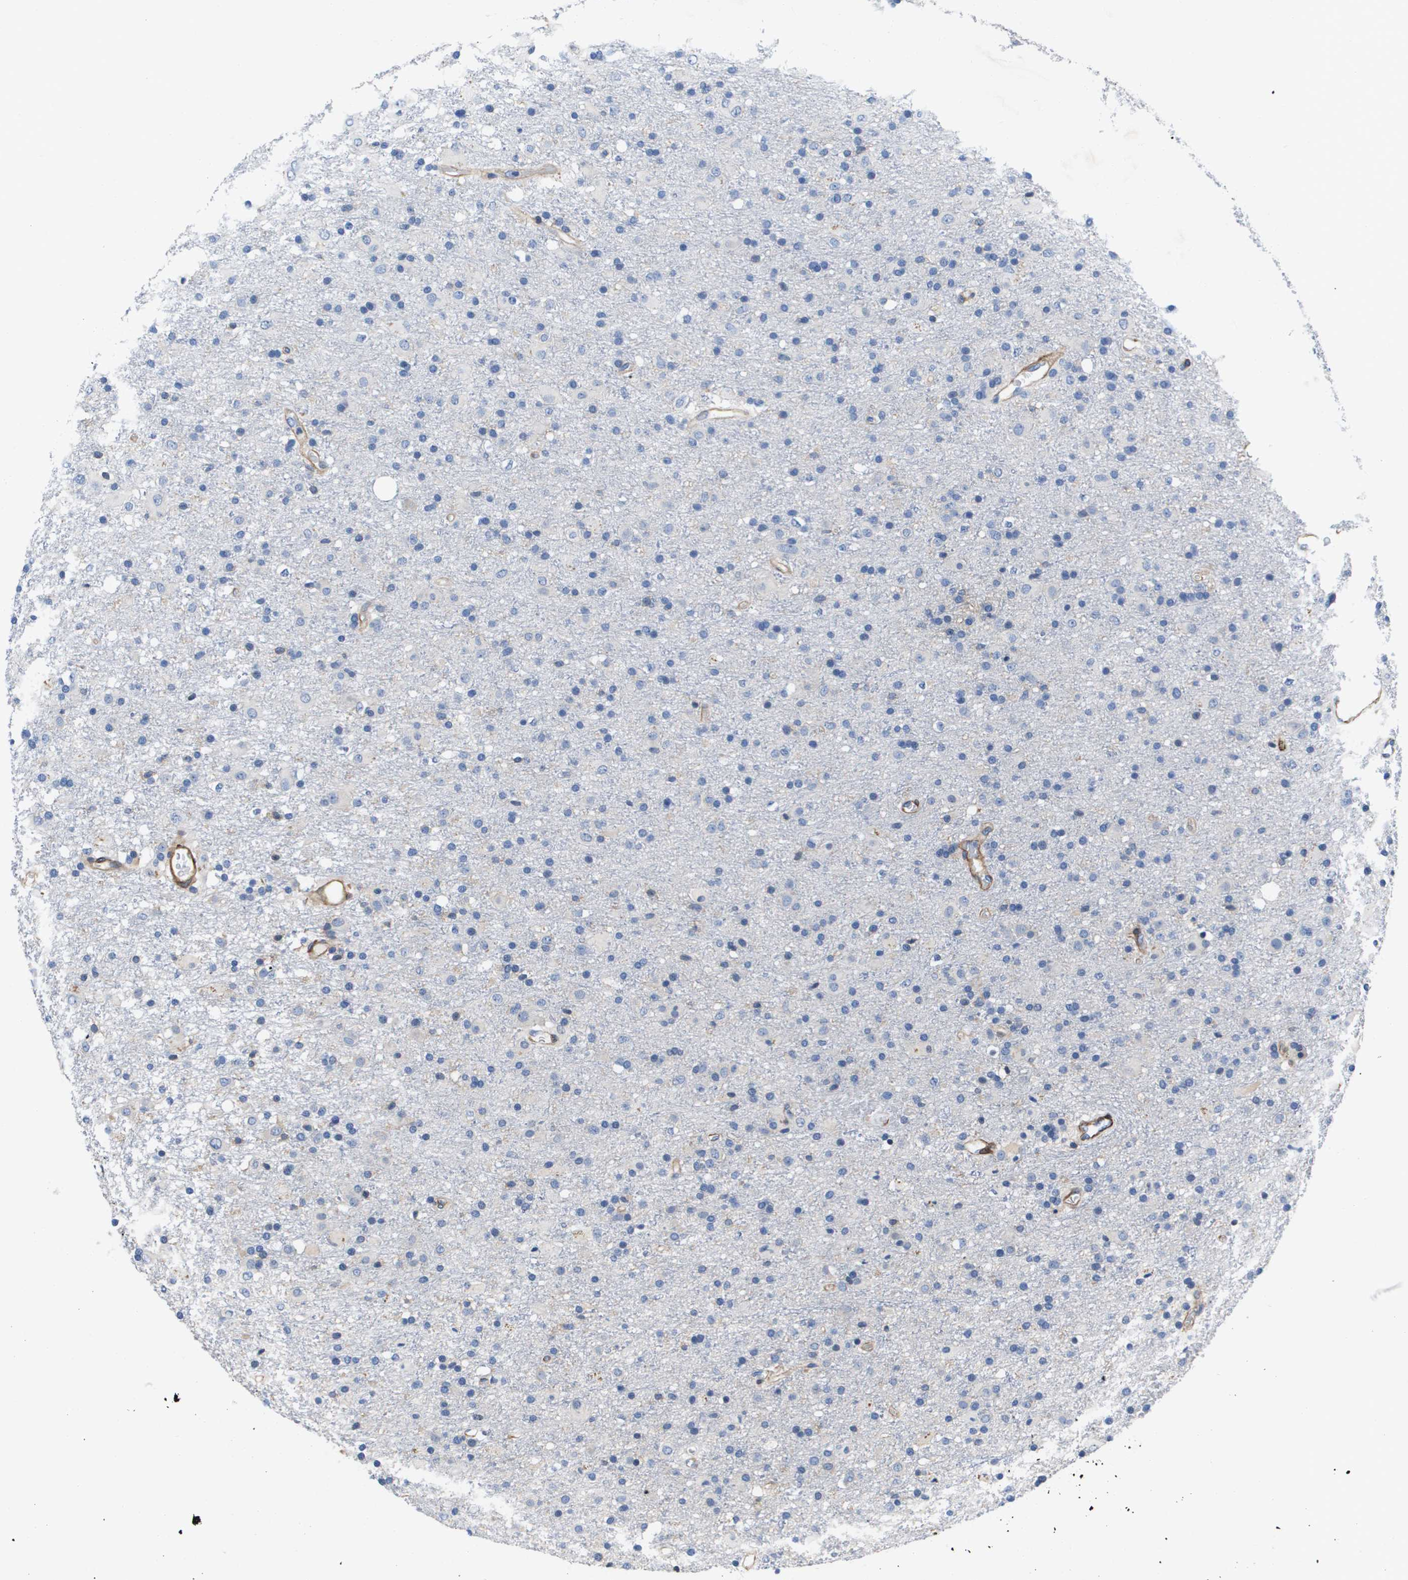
{"staining": {"intensity": "negative", "quantity": "none", "location": "none"}, "tissue": "glioma", "cell_type": "Tumor cells", "image_type": "cancer", "snomed": [{"axis": "morphology", "description": "Glioma, malignant, Low grade"}, {"axis": "topography", "description": "Brain"}], "caption": "The immunohistochemistry photomicrograph has no significant staining in tumor cells of malignant glioma (low-grade) tissue.", "gene": "LPP", "patient": {"sex": "male", "age": 65}}